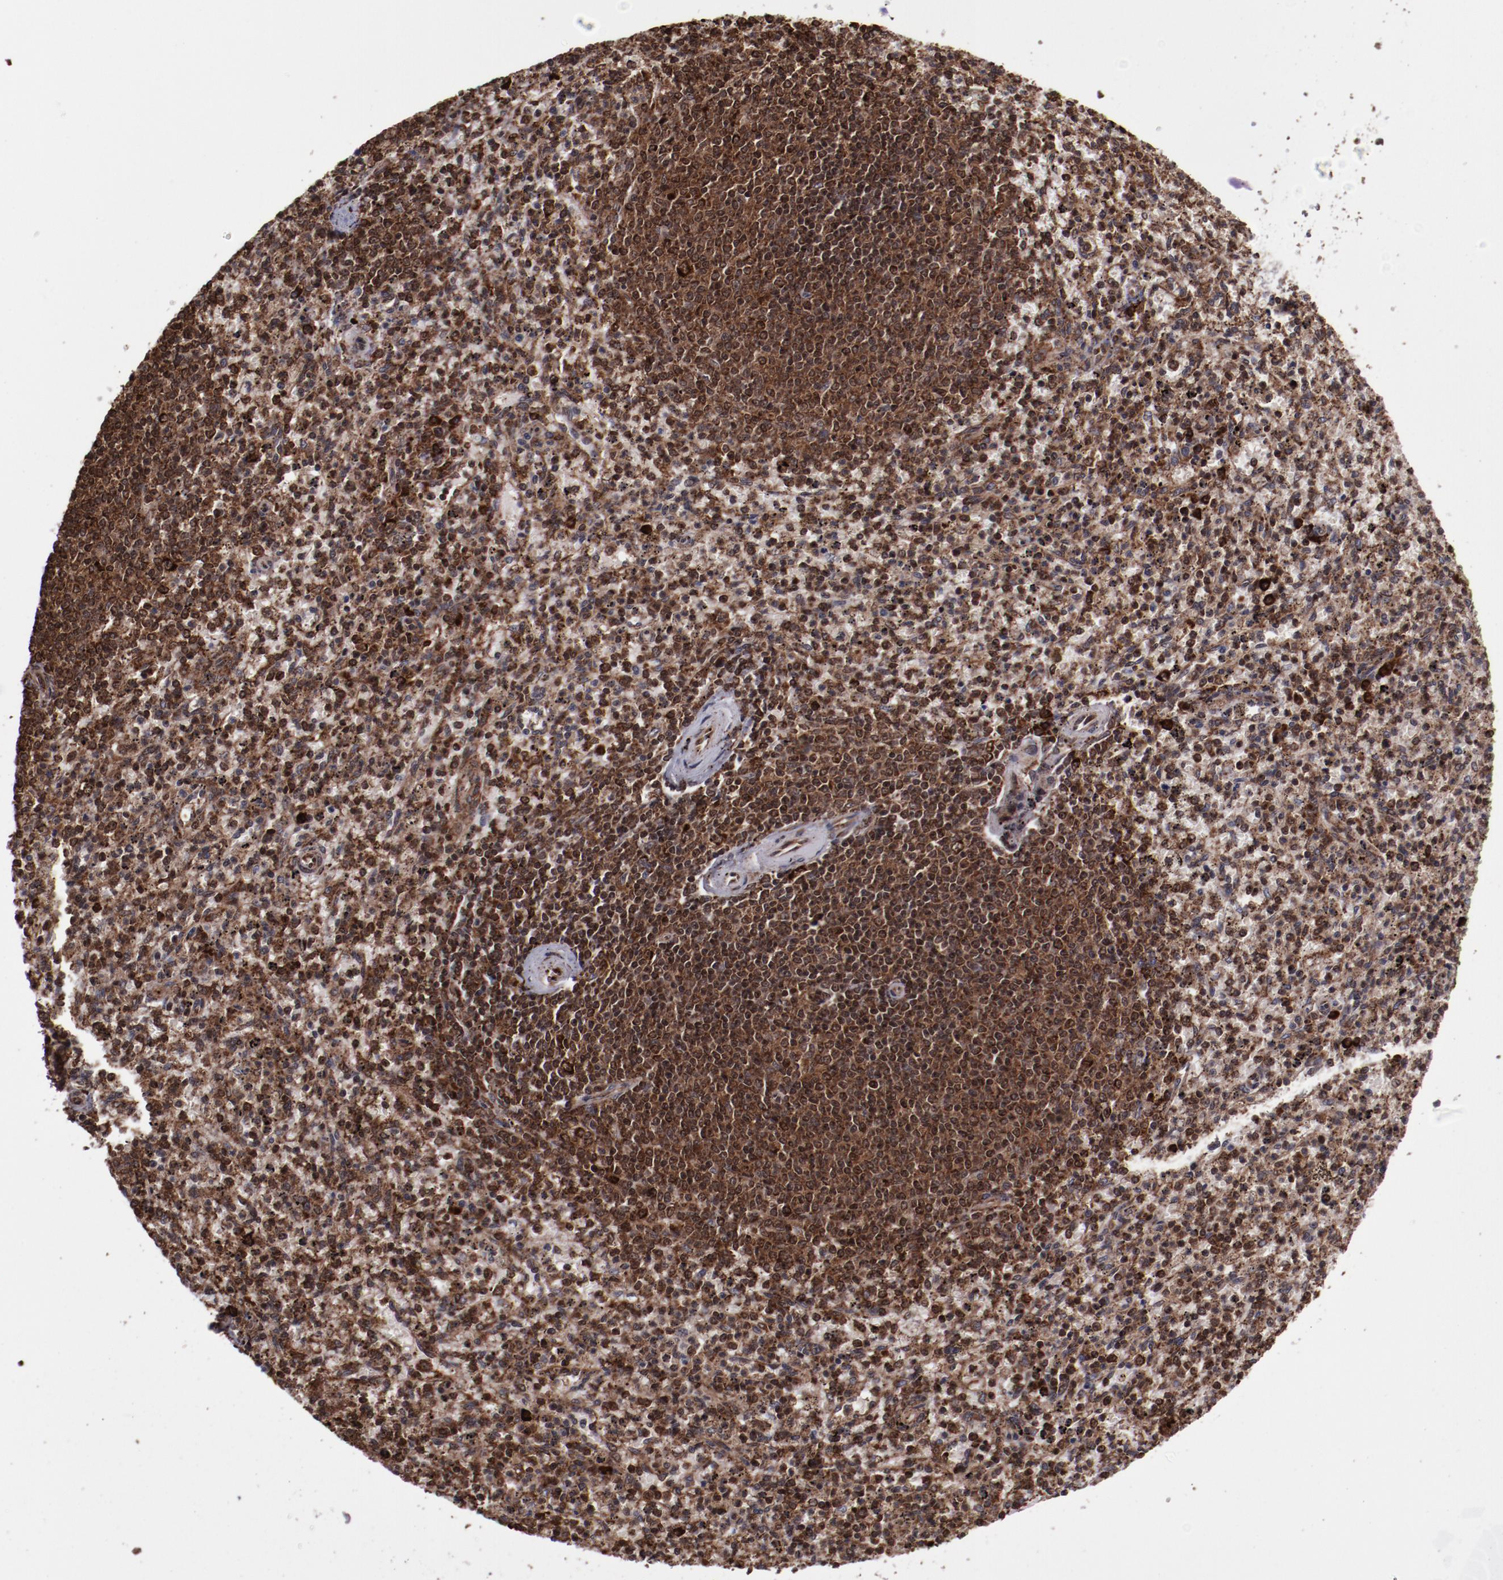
{"staining": {"intensity": "strong", "quantity": ">75%", "location": "cytoplasmic/membranous,nuclear"}, "tissue": "spleen", "cell_type": "Cells in red pulp", "image_type": "normal", "snomed": [{"axis": "morphology", "description": "Normal tissue, NOS"}, {"axis": "topography", "description": "Spleen"}], "caption": "The histopathology image exhibits staining of unremarkable spleen, revealing strong cytoplasmic/membranous,nuclear protein expression (brown color) within cells in red pulp. The staining is performed using DAB brown chromogen to label protein expression. The nuclei are counter-stained blue using hematoxylin.", "gene": "EIF4ENIF1", "patient": {"sex": "male", "age": 72}}